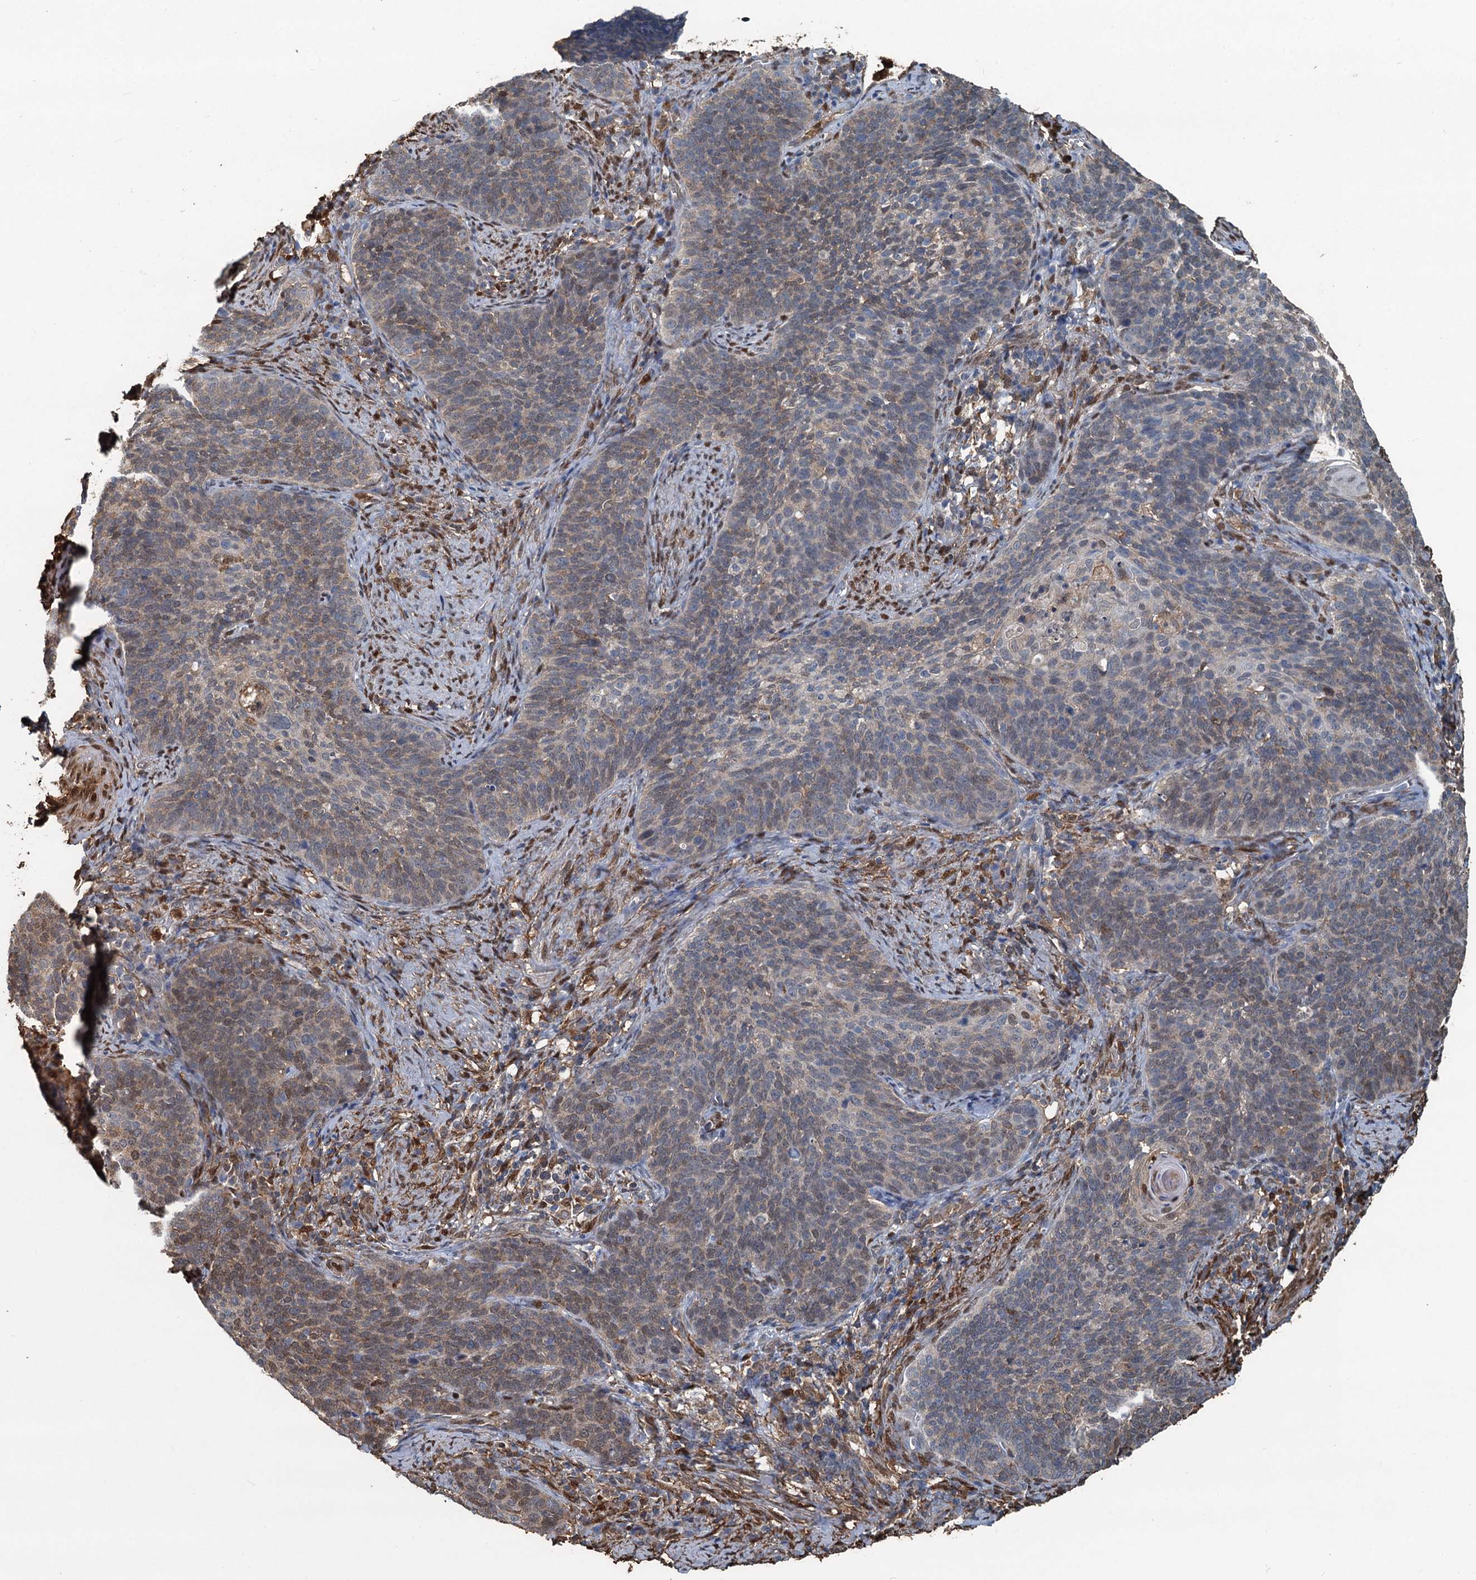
{"staining": {"intensity": "weak", "quantity": "25%-75%", "location": "cytoplasmic/membranous,nuclear"}, "tissue": "cervical cancer", "cell_type": "Tumor cells", "image_type": "cancer", "snomed": [{"axis": "morphology", "description": "Normal tissue, NOS"}, {"axis": "morphology", "description": "Squamous cell carcinoma, NOS"}, {"axis": "topography", "description": "Cervix"}], "caption": "Cervical cancer (squamous cell carcinoma) tissue shows weak cytoplasmic/membranous and nuclear positivity in about 25%-75% of tumor cells", "gene": "S100A6", "patient": {"sex": "female", "age": 39}}